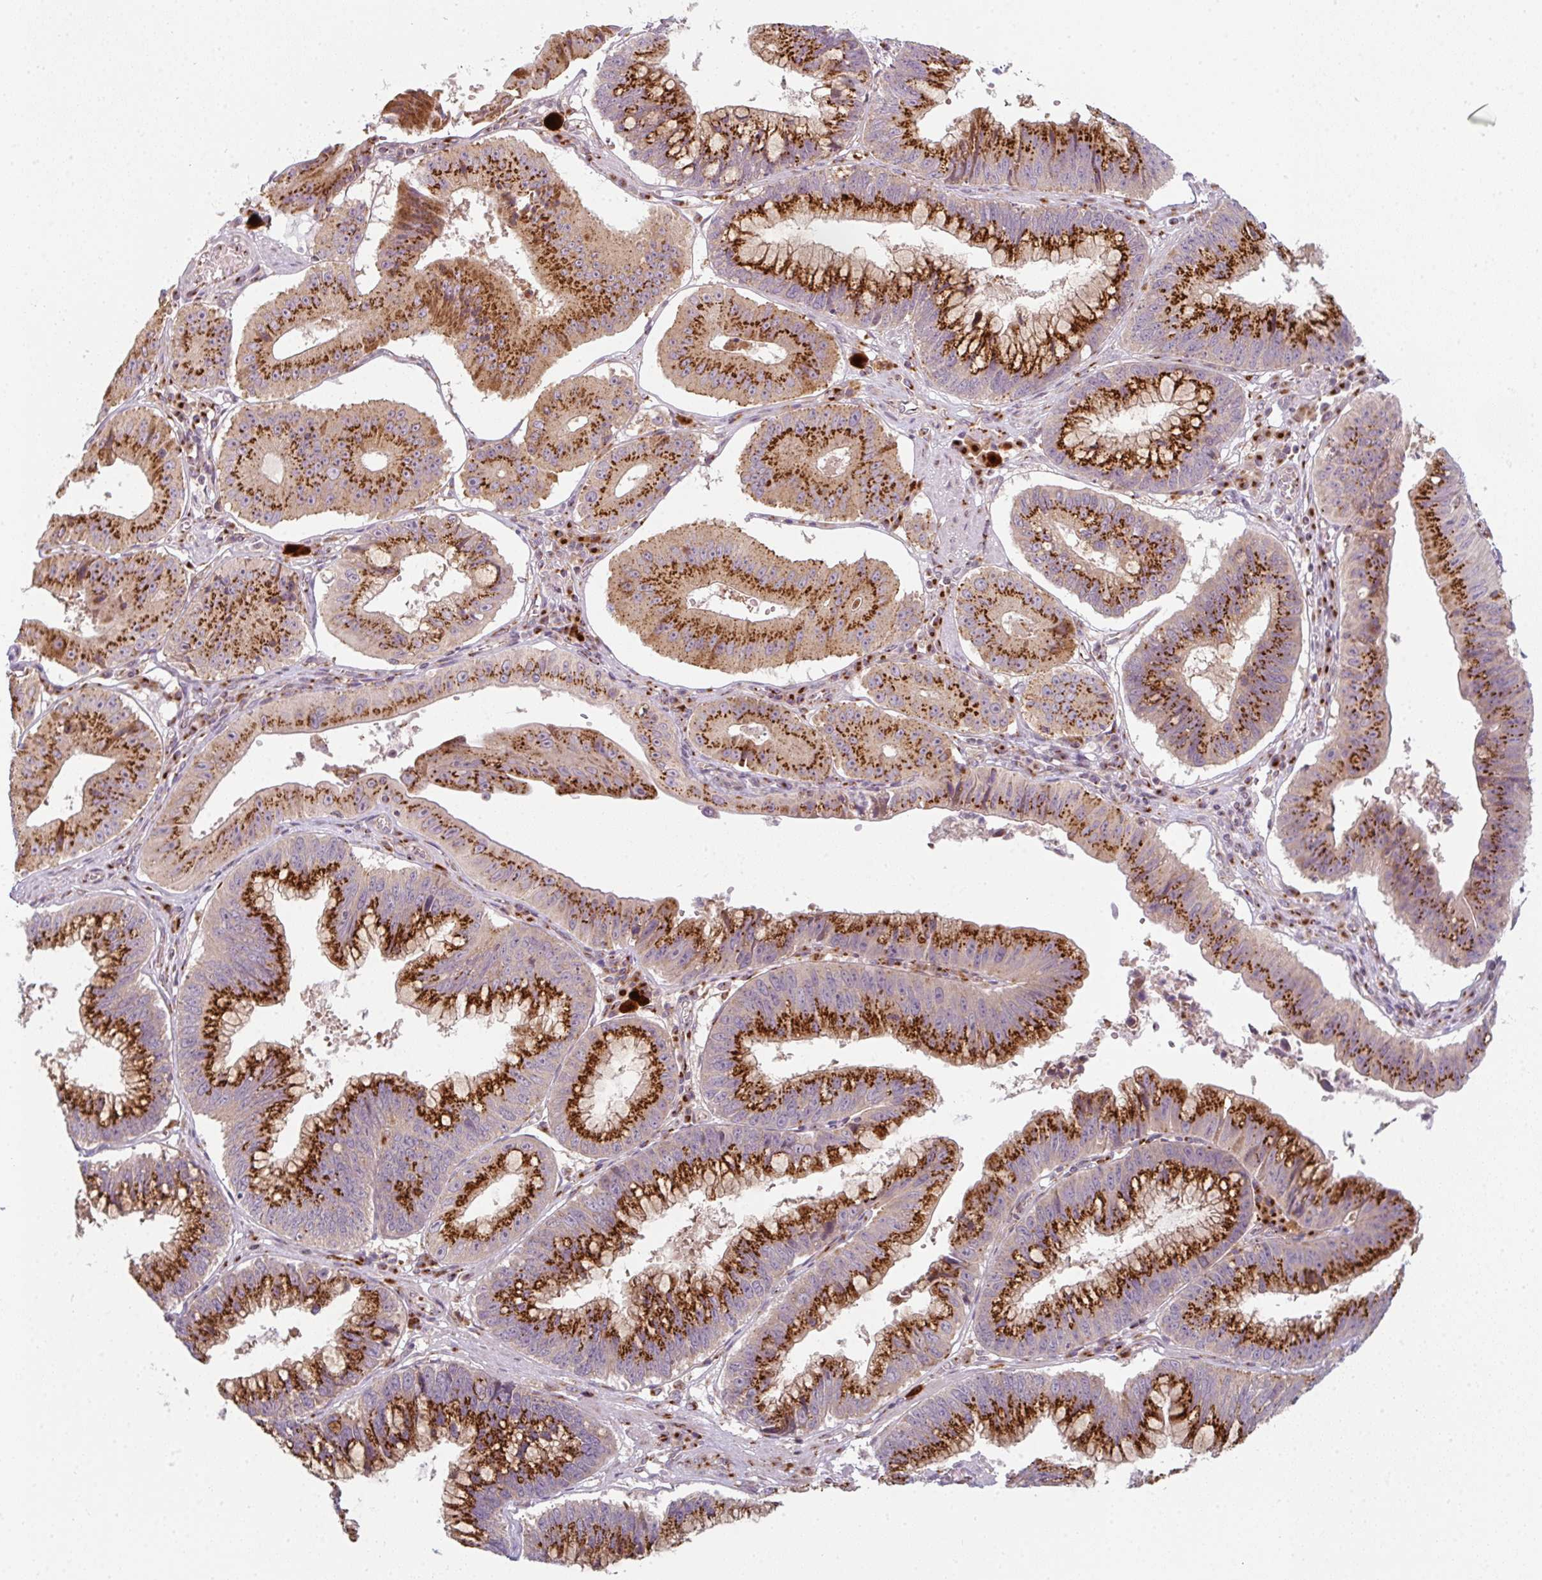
{"staining": {"intensity": "strong", "quantity": ">75%", "location": "cytoplasmic/membranous"}, "tissue": "stomach cancer", "cell_type": "Tumor cells", "image_type": "cancer", "snomed": [{"axis": "morphology", "description": "Adenocarcinoma, NOS"}, {"axis": "topography", "description": "Stomach"}], "caption": "Immunohistochemistry (IHC) image of human stomach cancer (adenocarcinoma) stained for a protein (brown), which demonstrates high levels of strong cytoplasmic/membranous expression in about >75% of tumor cells.", "gene": "GVQW3", "patient": {"sex": "male", "age": 59}}